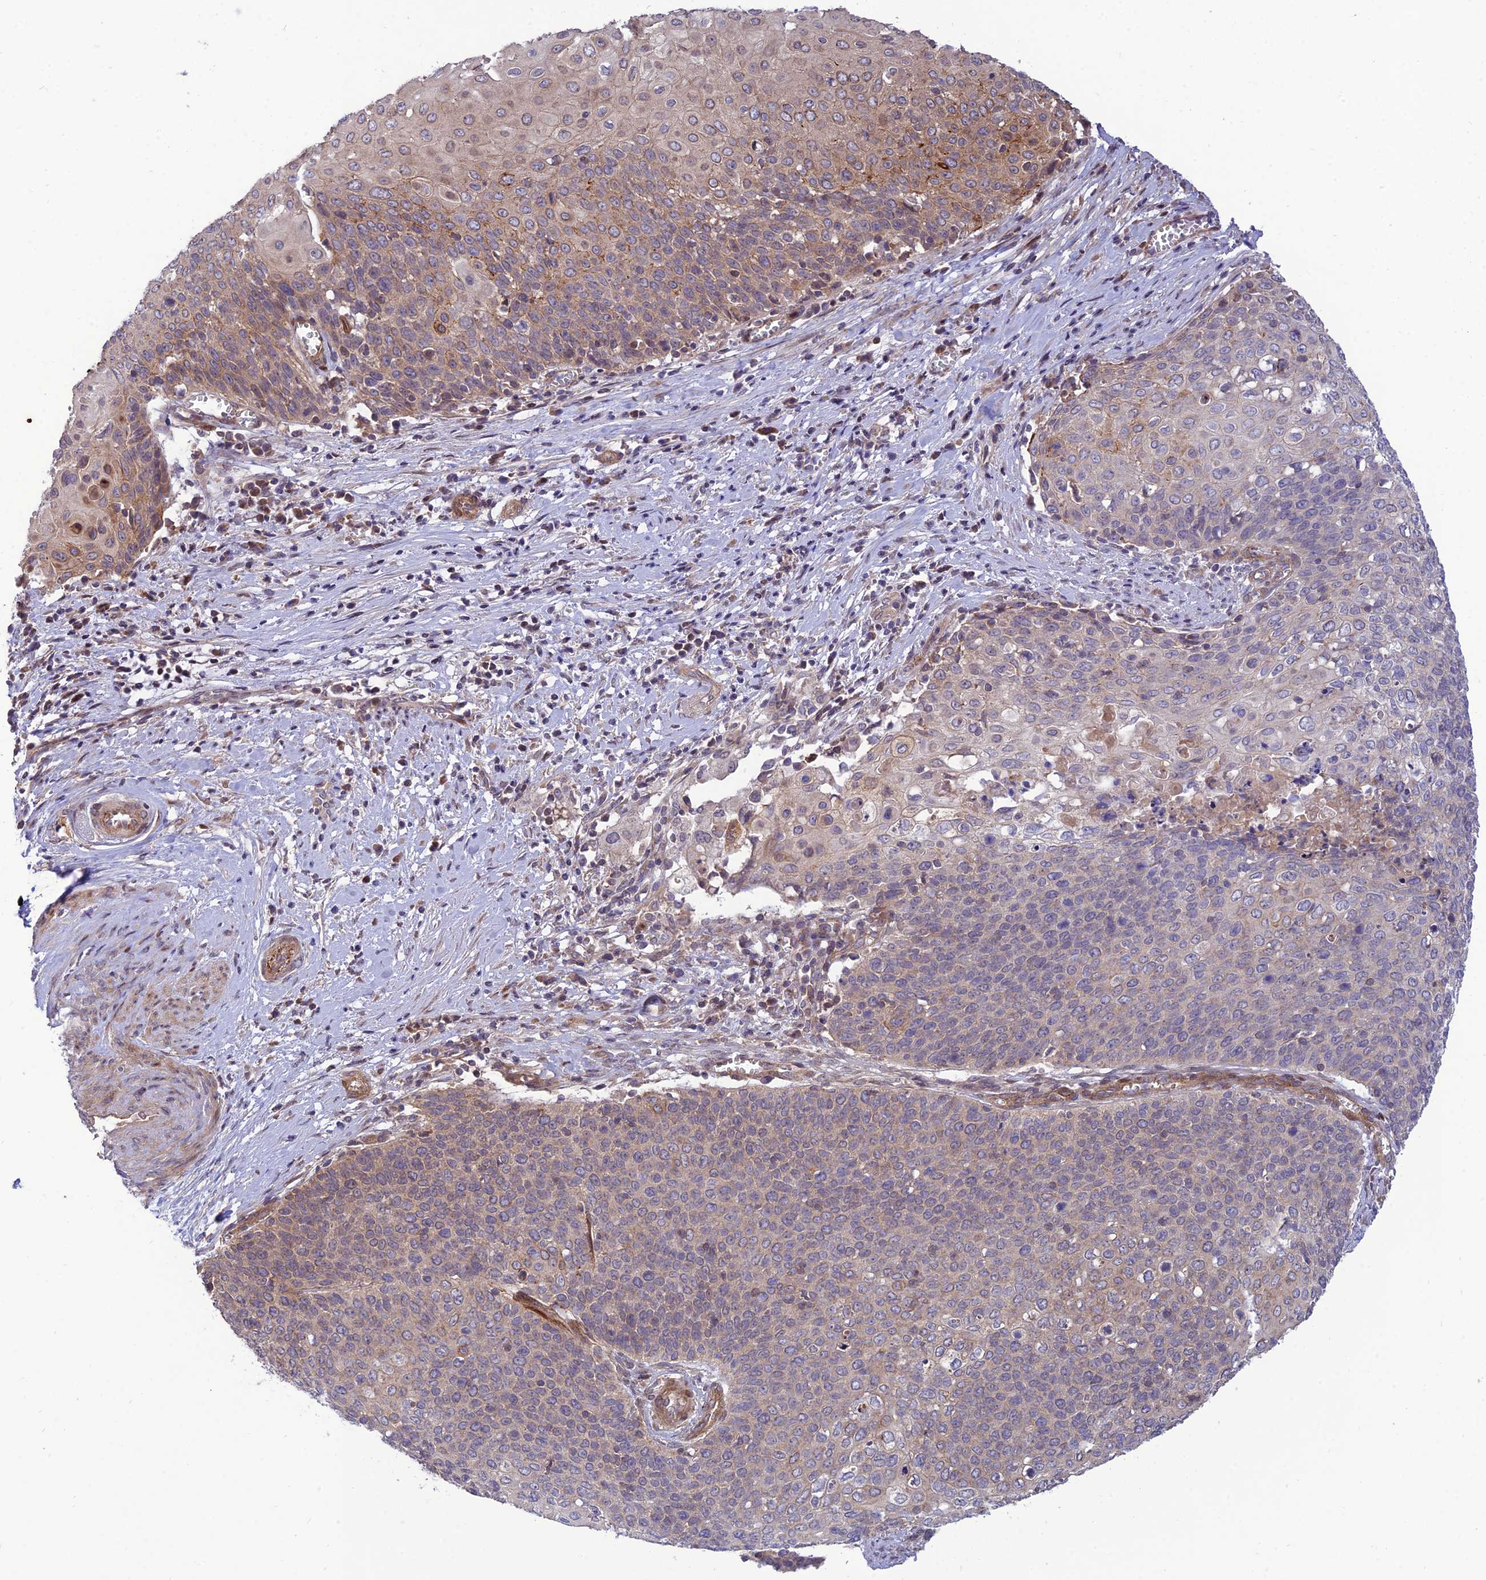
{"staining": {"intensity": "moderate", "quantity": "<25%", "location": "cytoplasmic/membranous"}, "tissue": "cervical cancer", "cell_type": "Tumor cells", "image_type": "cancer", "snomed": [{"axis": "morphology", "description": "Squamous cell carcinoma, NOS"}, {"axis": "topography", "description": "Cervix"}], "caption": "Cervical cancer (squamous cell carcinoma) tissue reveals moderate cytoplasmic/membranous positivity in about <25% of tumor cells", "gene": "PLEKHG2", "patient": {"sex": "female", "age": 39}}